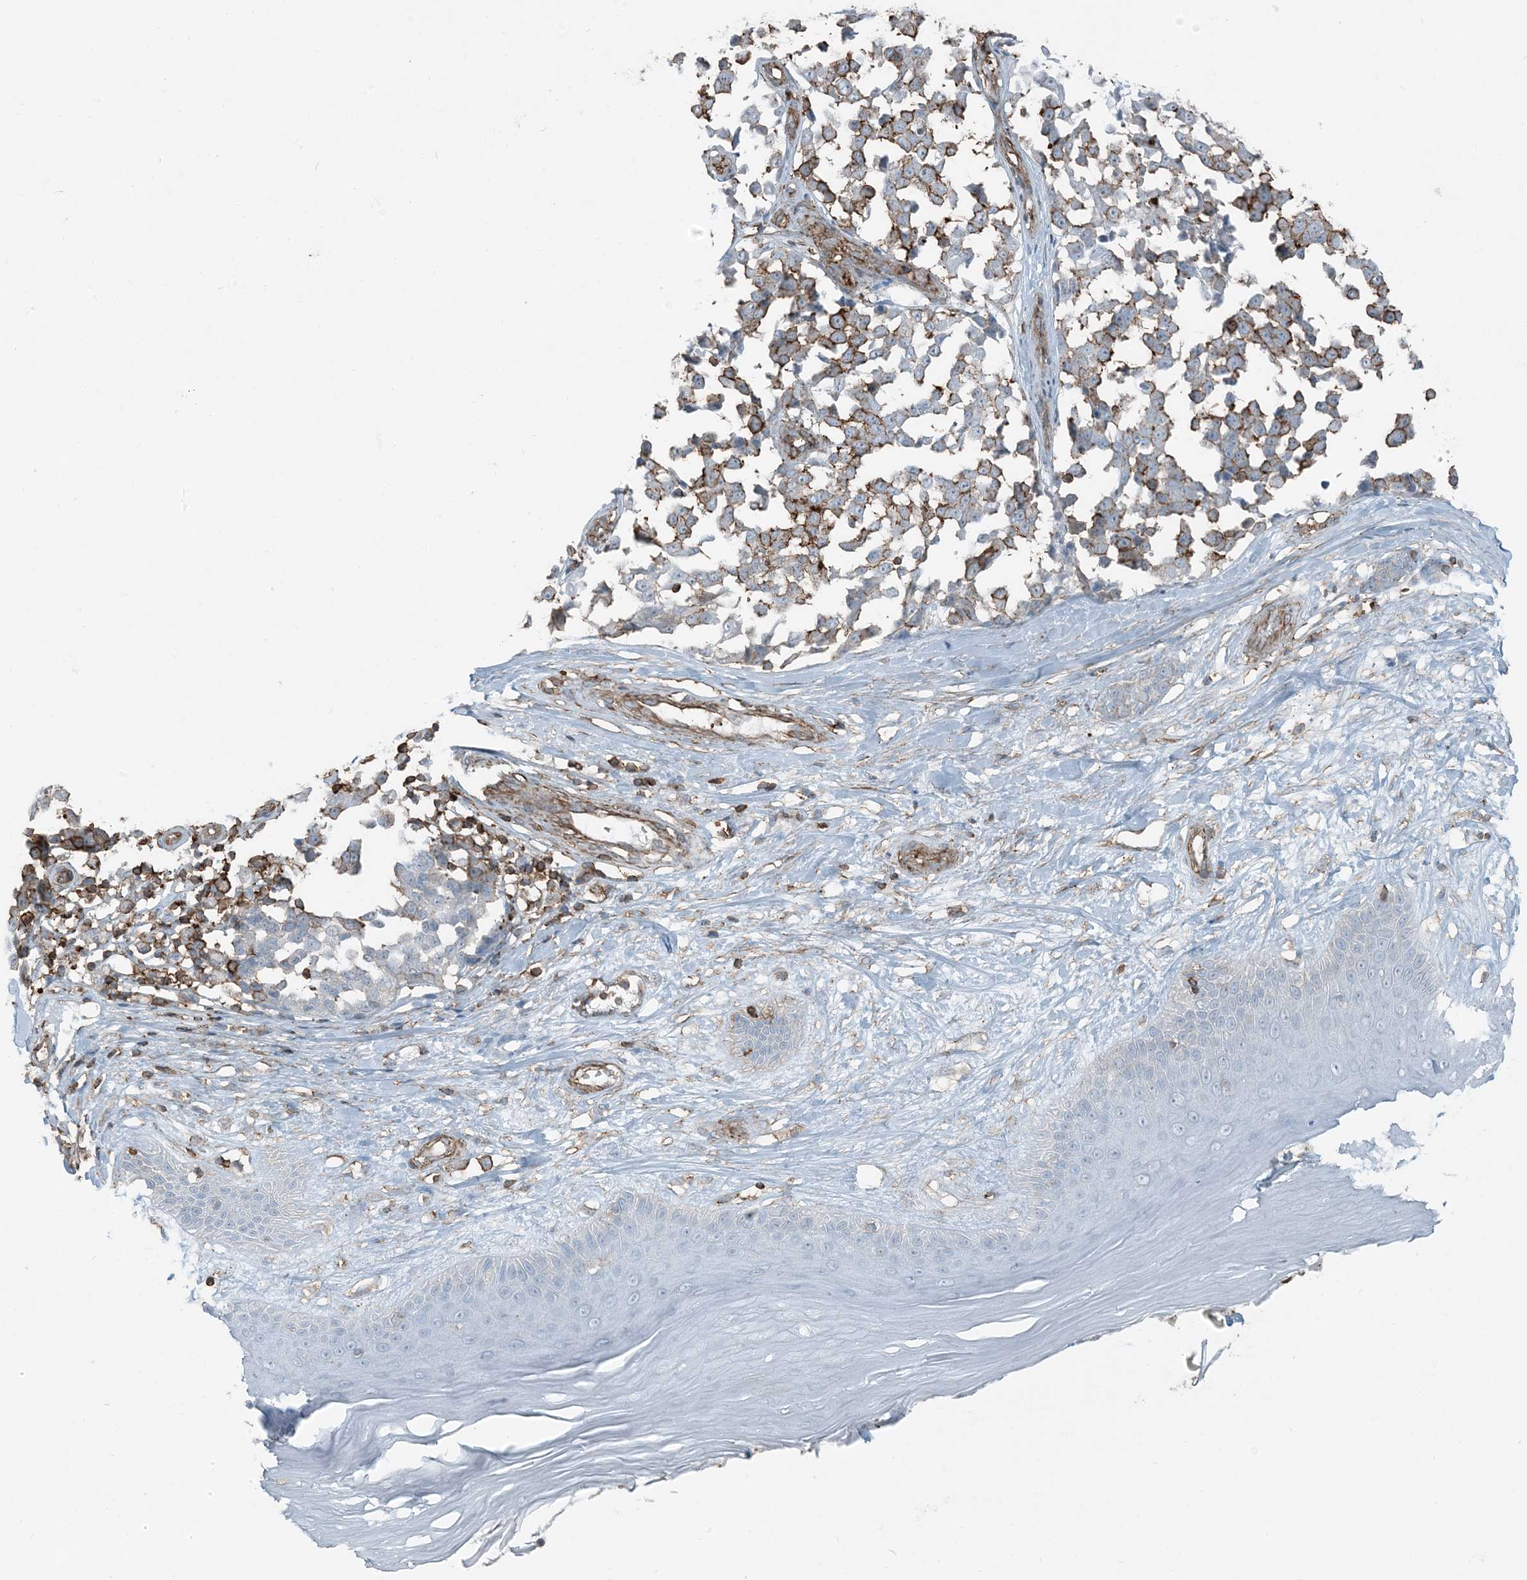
{"staining": {"intensity": "strong", "quantity": "<25%", "location": "cytoplasmic/membranous"}, "tissue": "melanoma", "cell_type": "Tumor cells", "image_type": "cancer", "snomed": [{"axis": "morphology", "description": "Malignant melanoma, NOS"}, {"axis": "topography", "description": "Skin"}], "caption": "Immunohistochemical staining of melanoma shows medium levels of strong cytoplasmic/membranous positivity in approximately <25% of tumor cells.", "gene": "APOBEC3C", "patient": {"sex": "female", "age": 64}}